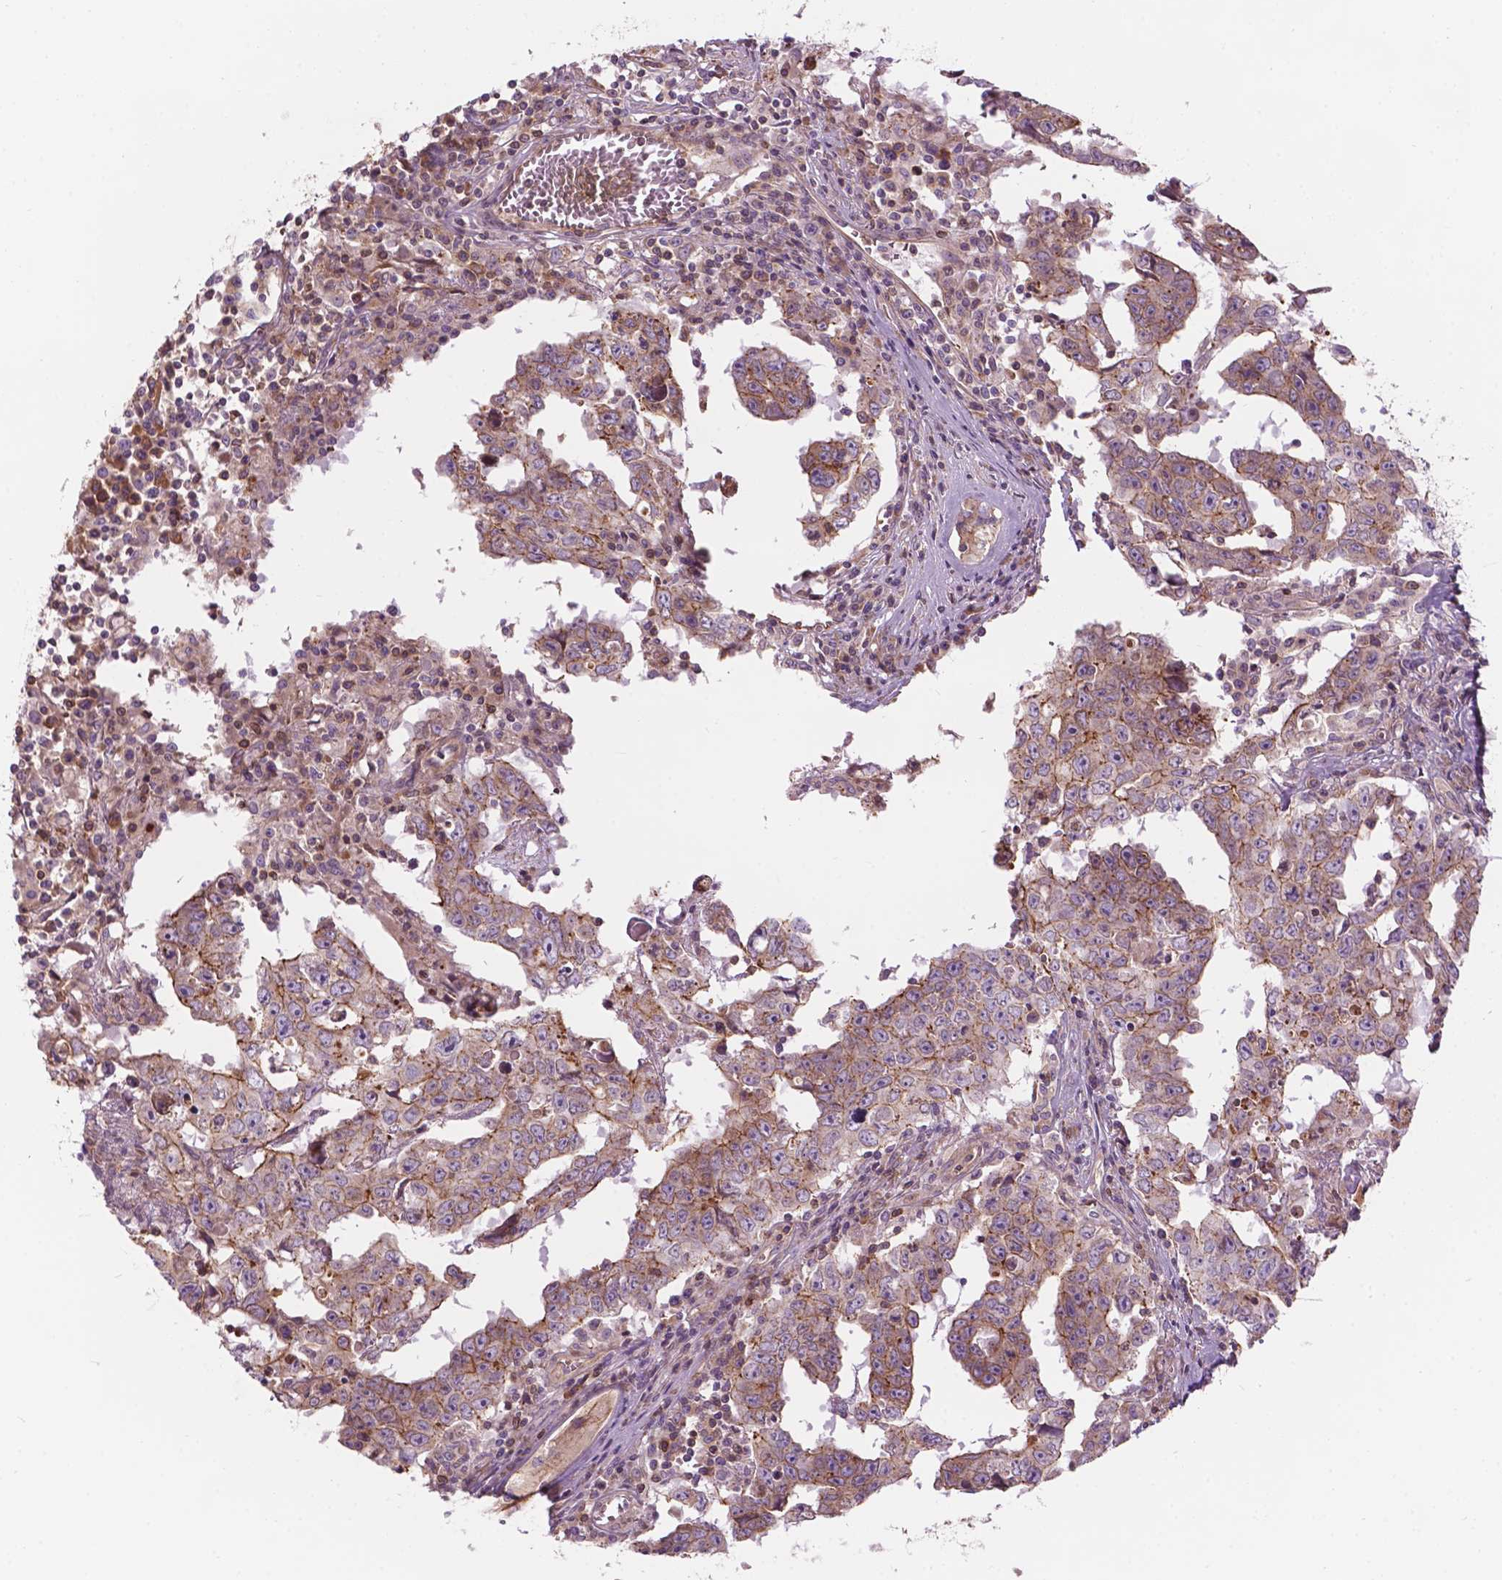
{"staining": {"intensity": "moderate", "quantity": "<25%", "location": "cytoplasmic/membranous"}, "tissue": "testis cancer", "cell_type": "Tumor cells", "image_type": "cancer", "snomed": [{"axis": "morphology", "description": "Carcinoma, Embryonal, NOS"}, {"axis": "topography", "description": "Testis"}], "caption": "Tumor cells reveal low levels of moderate cytoplasmic/membranous expression in about <25% of cells in testis embryonal carcinoma. The staining was performed using DAB (3,3'-diaminobenzidine), with brown indicating positive protein expression. Nuclei are stained blue with hematoxylin.", "gene": "SURF4", "patient": {"sex": "male", "age": 22}}